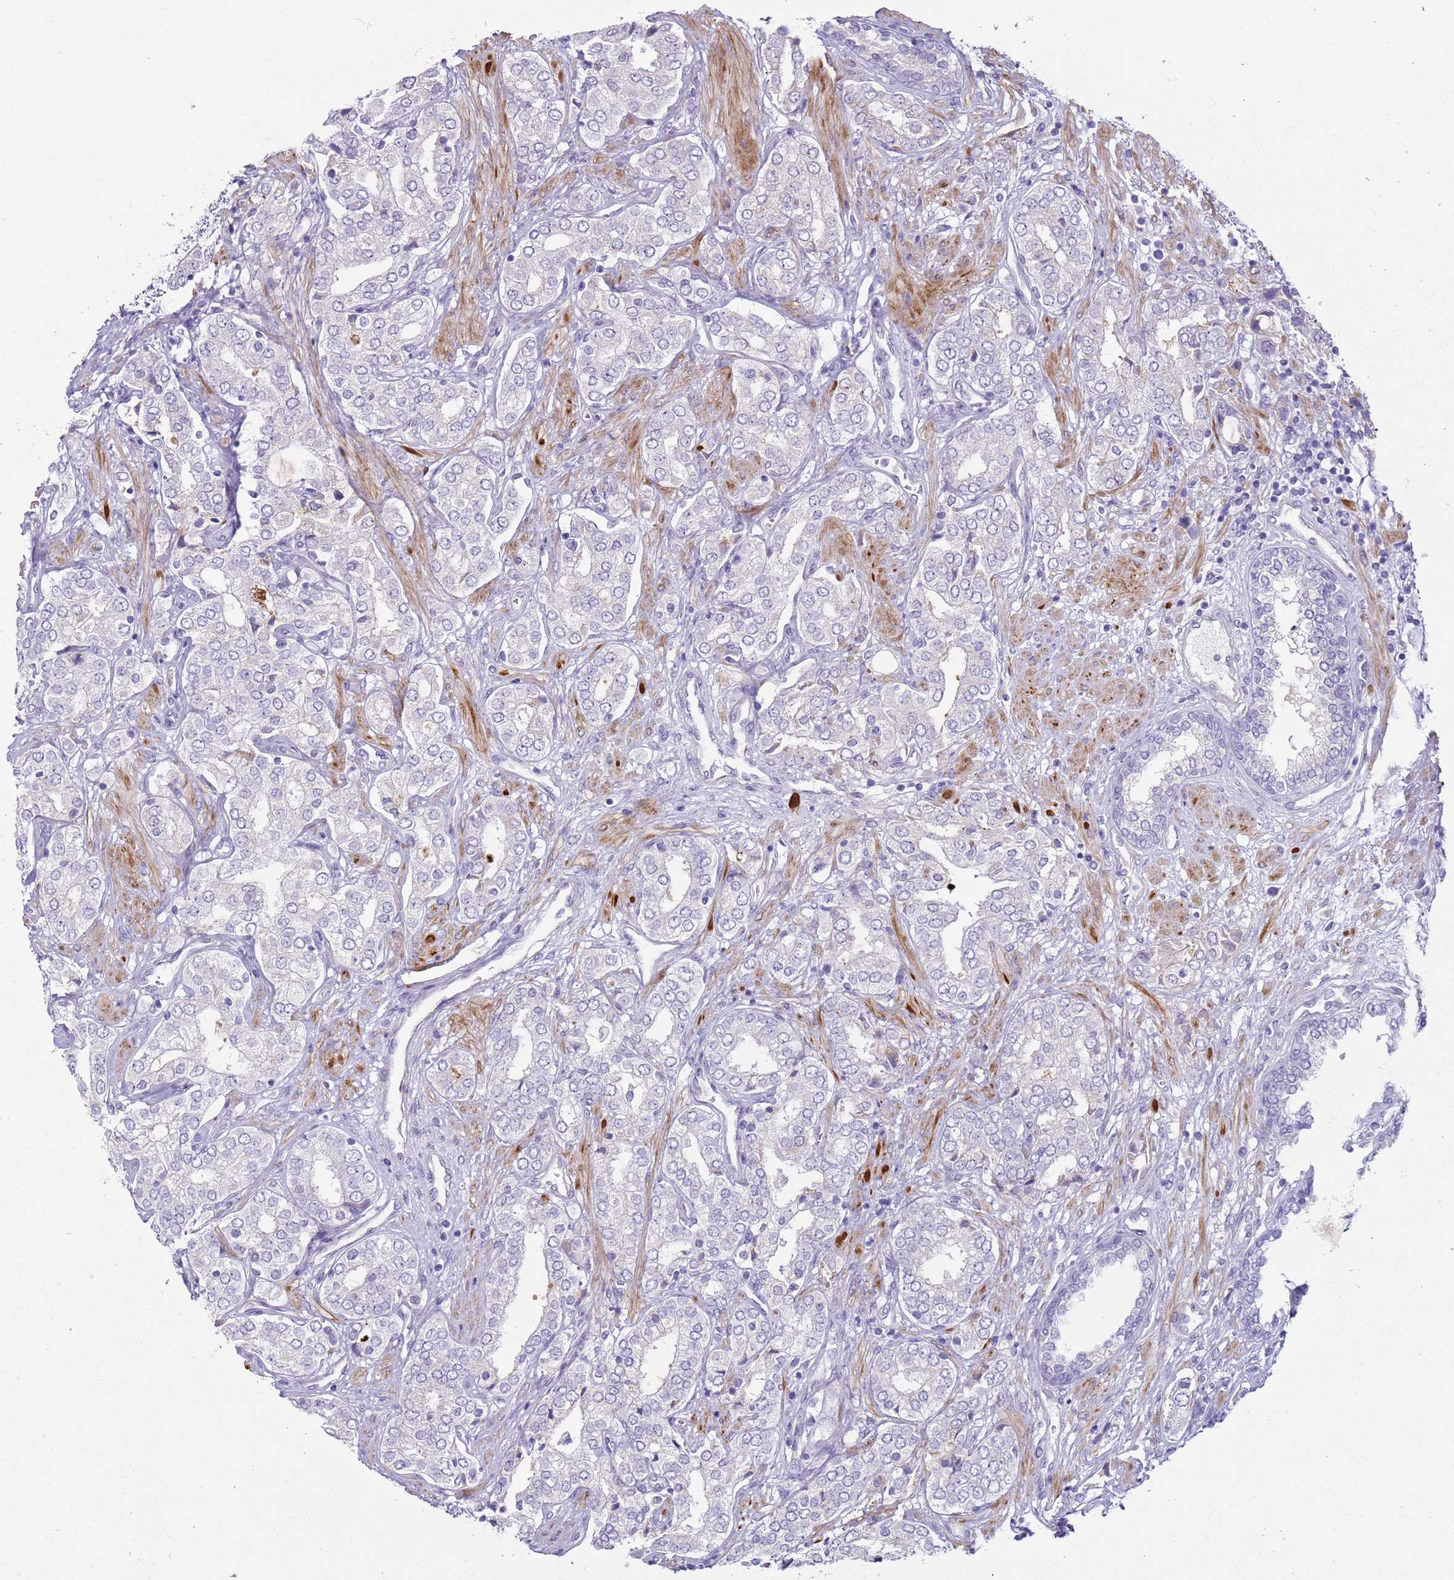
{"staining": {"intensity": "negative", "quantity": "none", "location": "none"}, "tissue": "prostate cancer", "cell_type": "Tumor cells", "image_type": "cancer", "snomed": [{"axis": "morphology", "description": "Adenocarcinoma, High grade"}, {"axis": "topography", "description": "Prostate"}], "caption": "Immunohistochemistry (IHC) of human prostate cancer (high-grade adenocarcinoma) exhibits no expression in tumor cells. (Immunohistochemistry (IHC), brightfield microscopy, high magnification).", "gene": "NPAP1", "patient": {"sex": "male", "age": 71}}